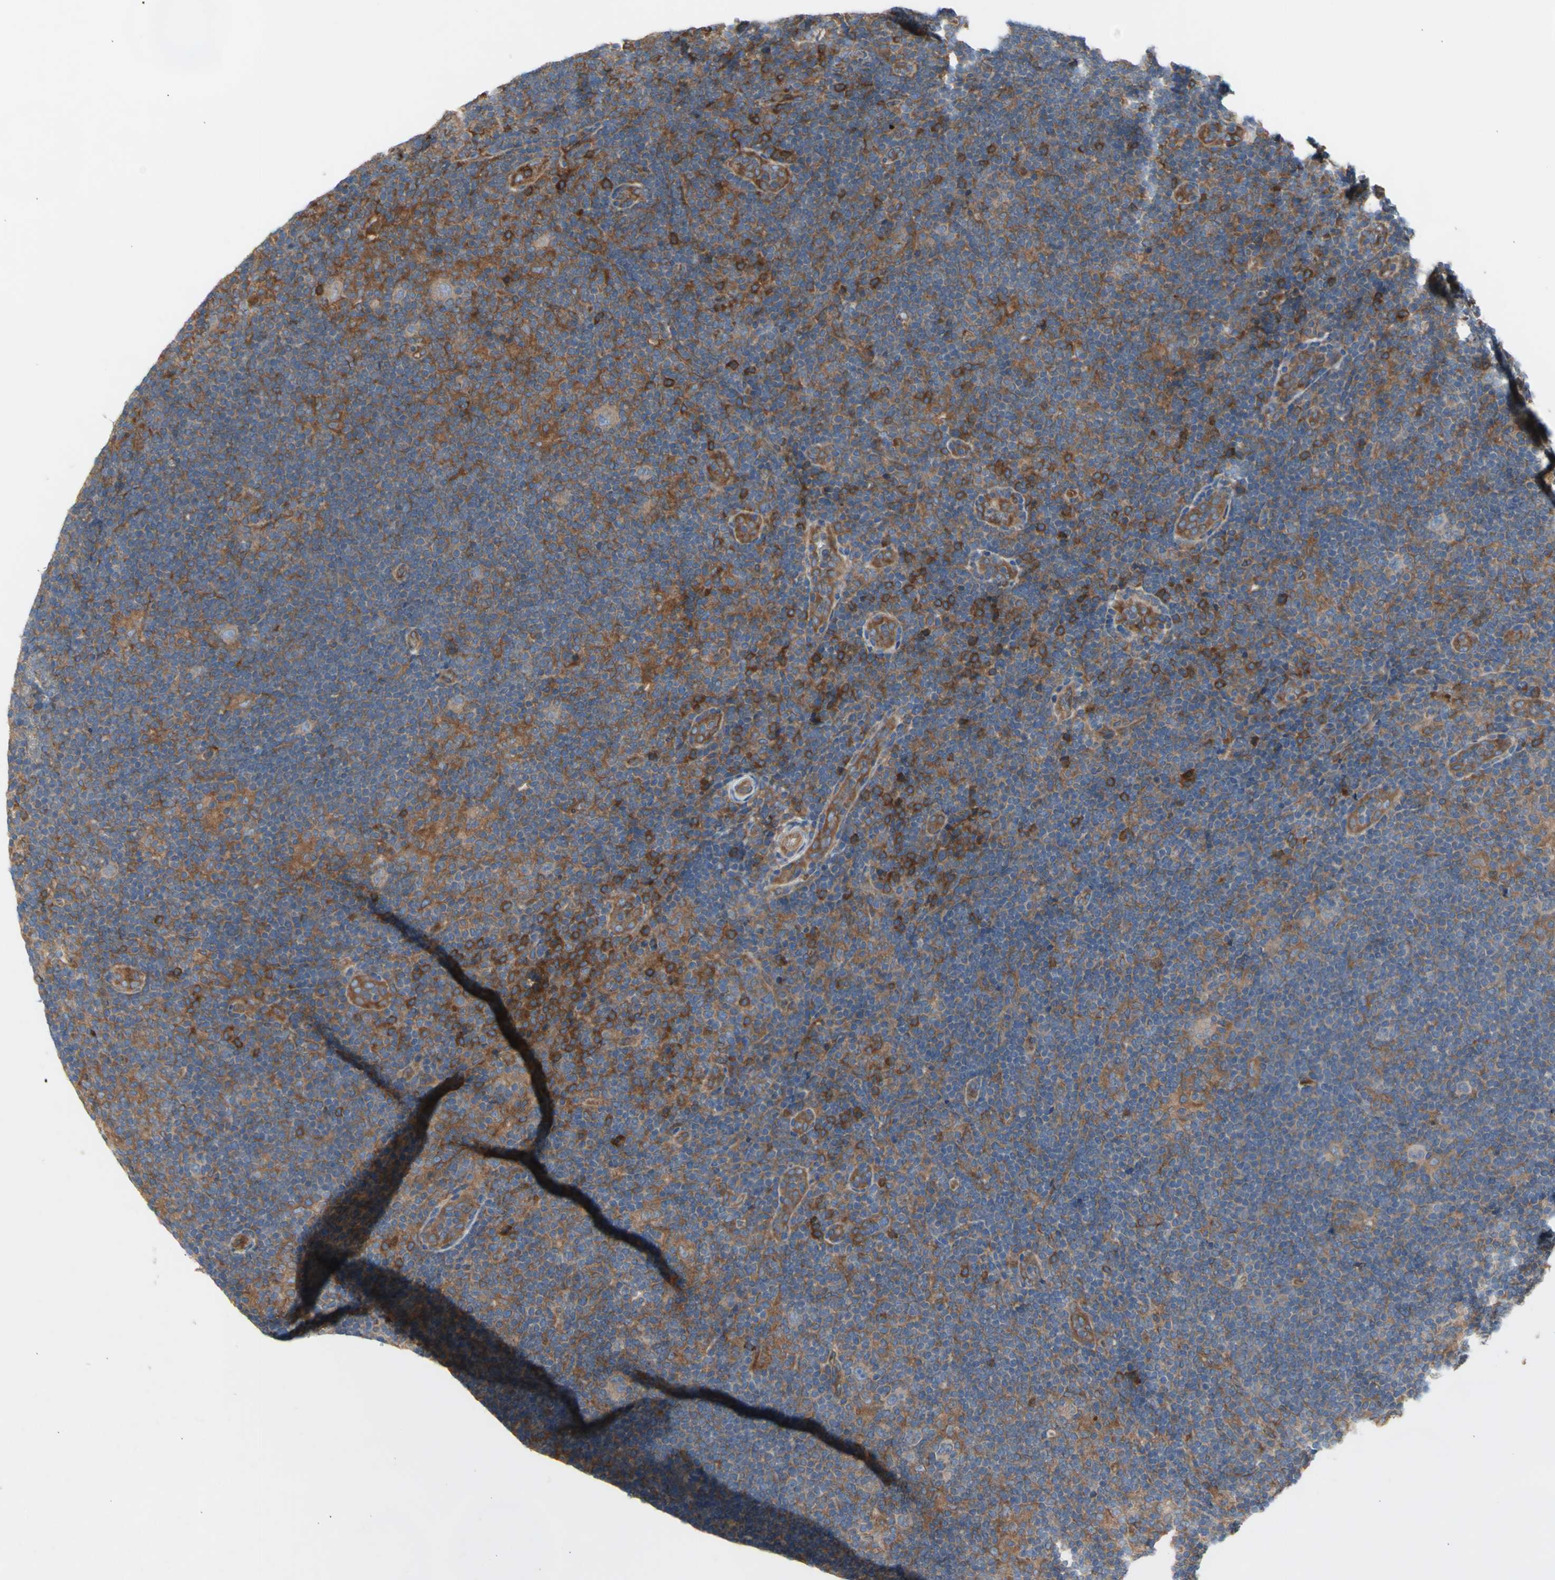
{"staining": {"intensity": "negative", "quantity": "none", "location": "none"}, "tissue": "lymphoma", "cell_type": "Tumor cells", "image_type": "cancer", "snomed": [{"axis": "morphology", "description": "Hodgkin's disease, NOS"}, {"axis": "topography", "description": "Lymph node"}], "caption": "An IHC micrograph of lymphoma is shown. There is no staining in tumor cells of lymphoma.", "gene": "KLC1", "patient": {"sex": "female", "age": 57}}